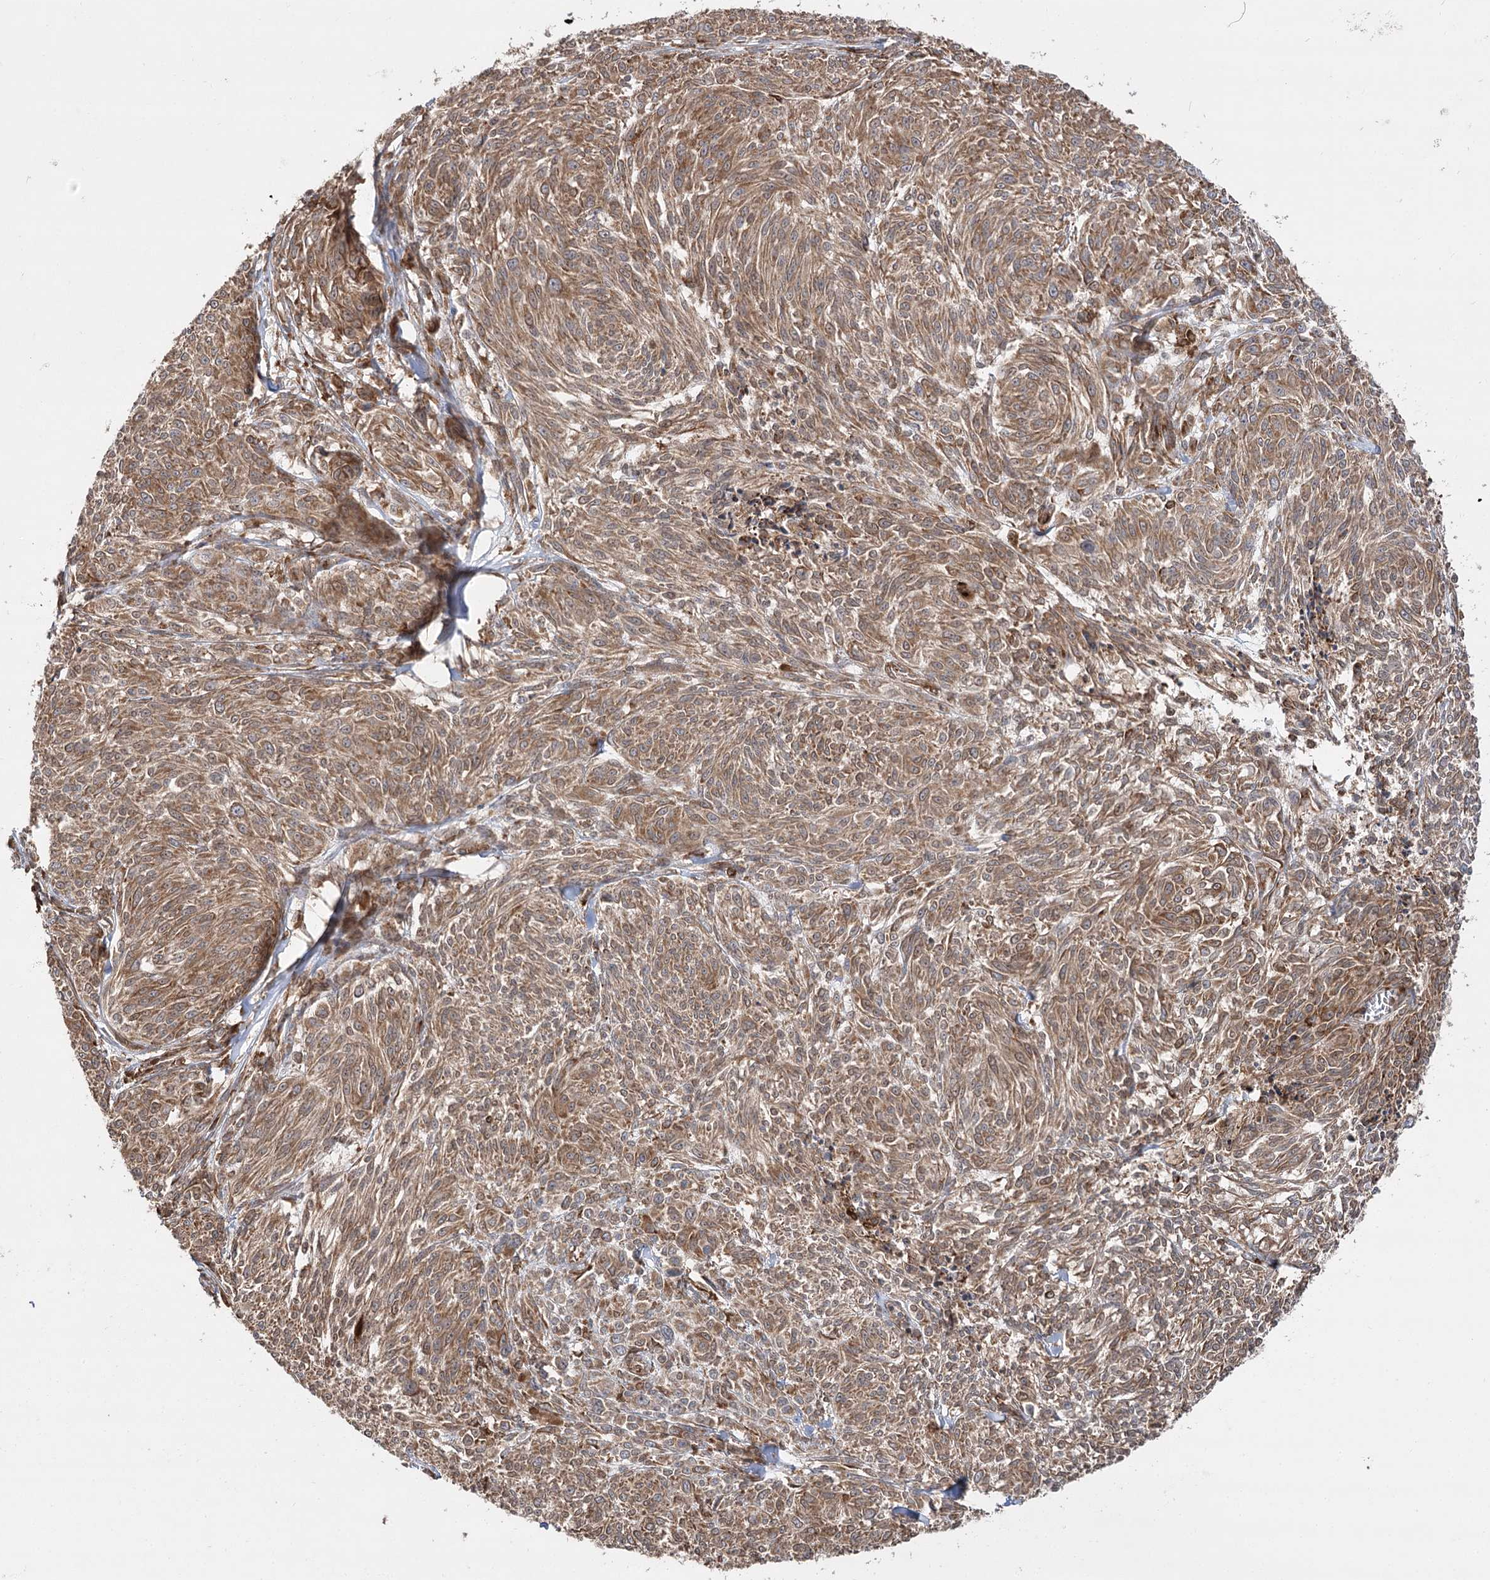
{"staining": {"intensity": "strong", "quantity": ">75%", "location": "cytoplasmic/membranous"}, "tissue": "melanoma", "cell_type": "Tumor cells", "image_type": "cancer", "snomed": [{"axis": "morphology", "description": "Malignant melanoma, NOS"}, {"axis": "topography", "description": "Skin of trunk"}], "caption": "Immunohistochemistry (DAB) staining of human malignant melanoma reveals strong cytoplasmic/membranous protein expression in about >75% of tumor cells.", "gene": "DNAJB14", "patient": {"sex": "male", "age": 71}}